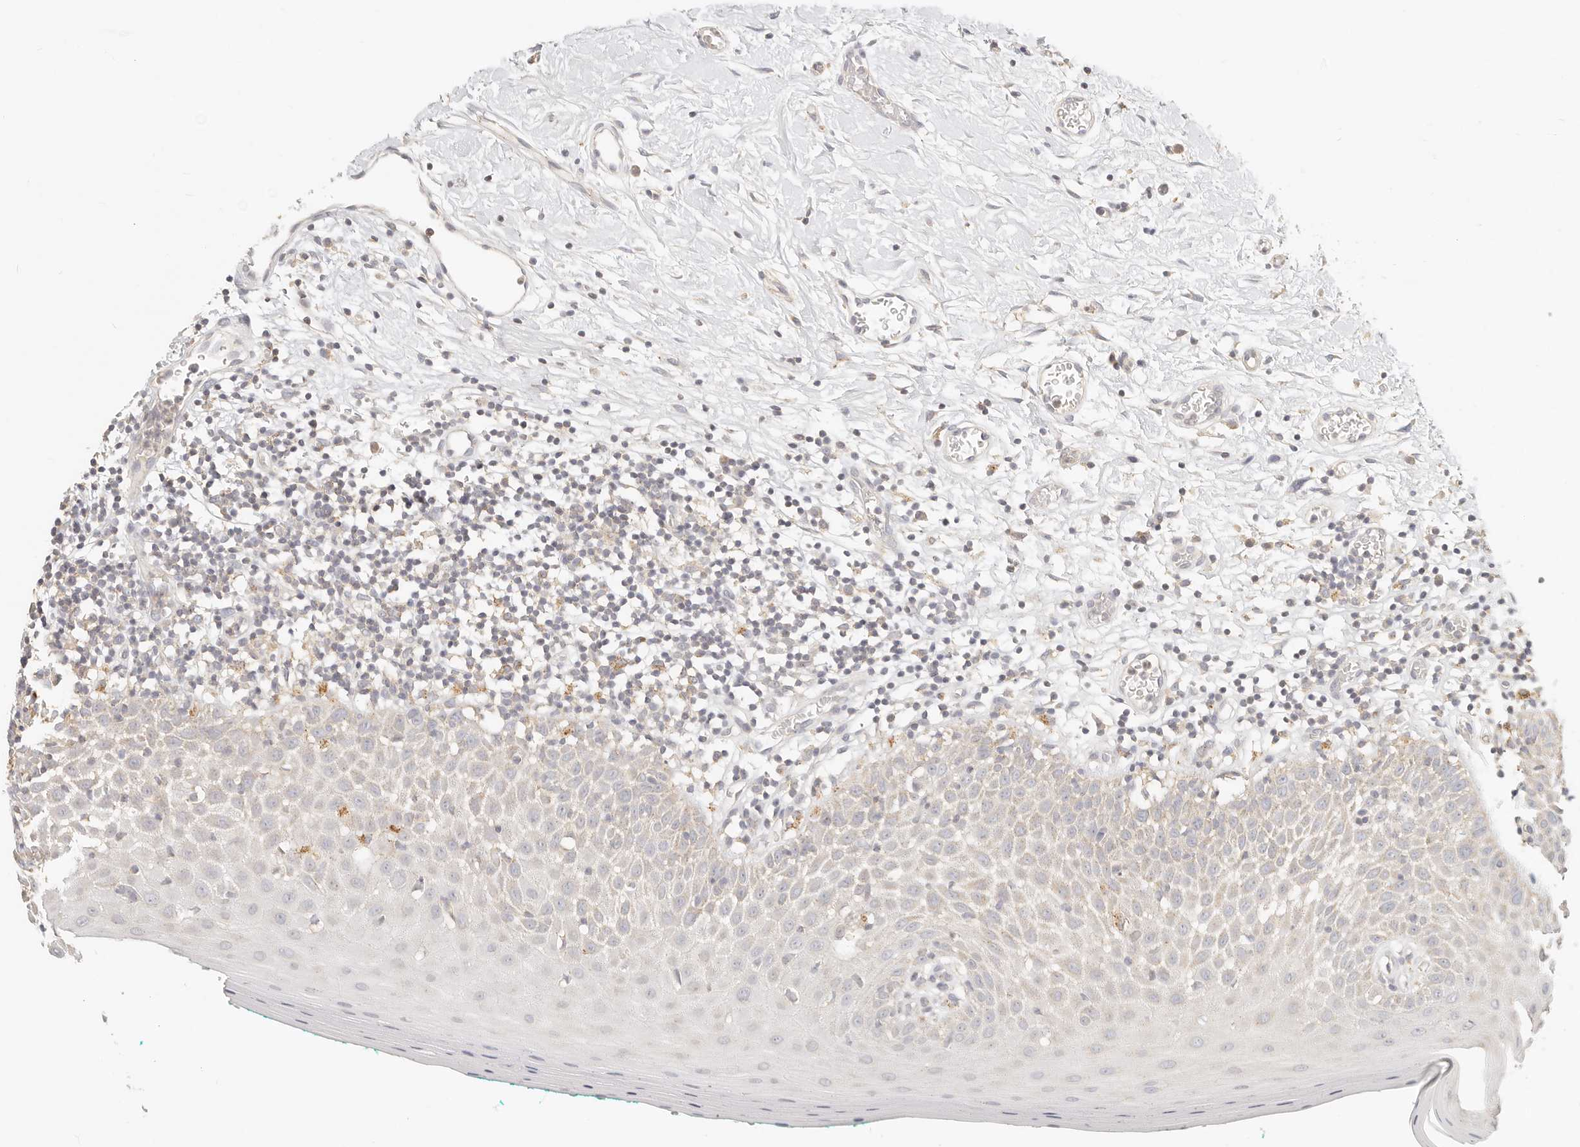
{"staining": {"intensity": "weak", "quantity": "25%-75%", "location": "cytoplasmic/membranous"}, "tissue": "oral mucosa", "cell_type": "Squamous epithelial cells", "image_type": "normal", "snomed": [{"axis": "morphology", "description": "Normal tissue, NOS"}, {"axis": "topography", "description": "Skeletal muscle"}, {"axis": "topography", "description": "Oral tissue"}], "caption": "Immunohistochemical staining of benign human oral mucosa demonstrates low levels of weak cytoplasmic/membranous staining in about 25%-75% of squamous epithelial cells.", "gene": "CNMD", "patient": {"sex": "male", "age": 58}}